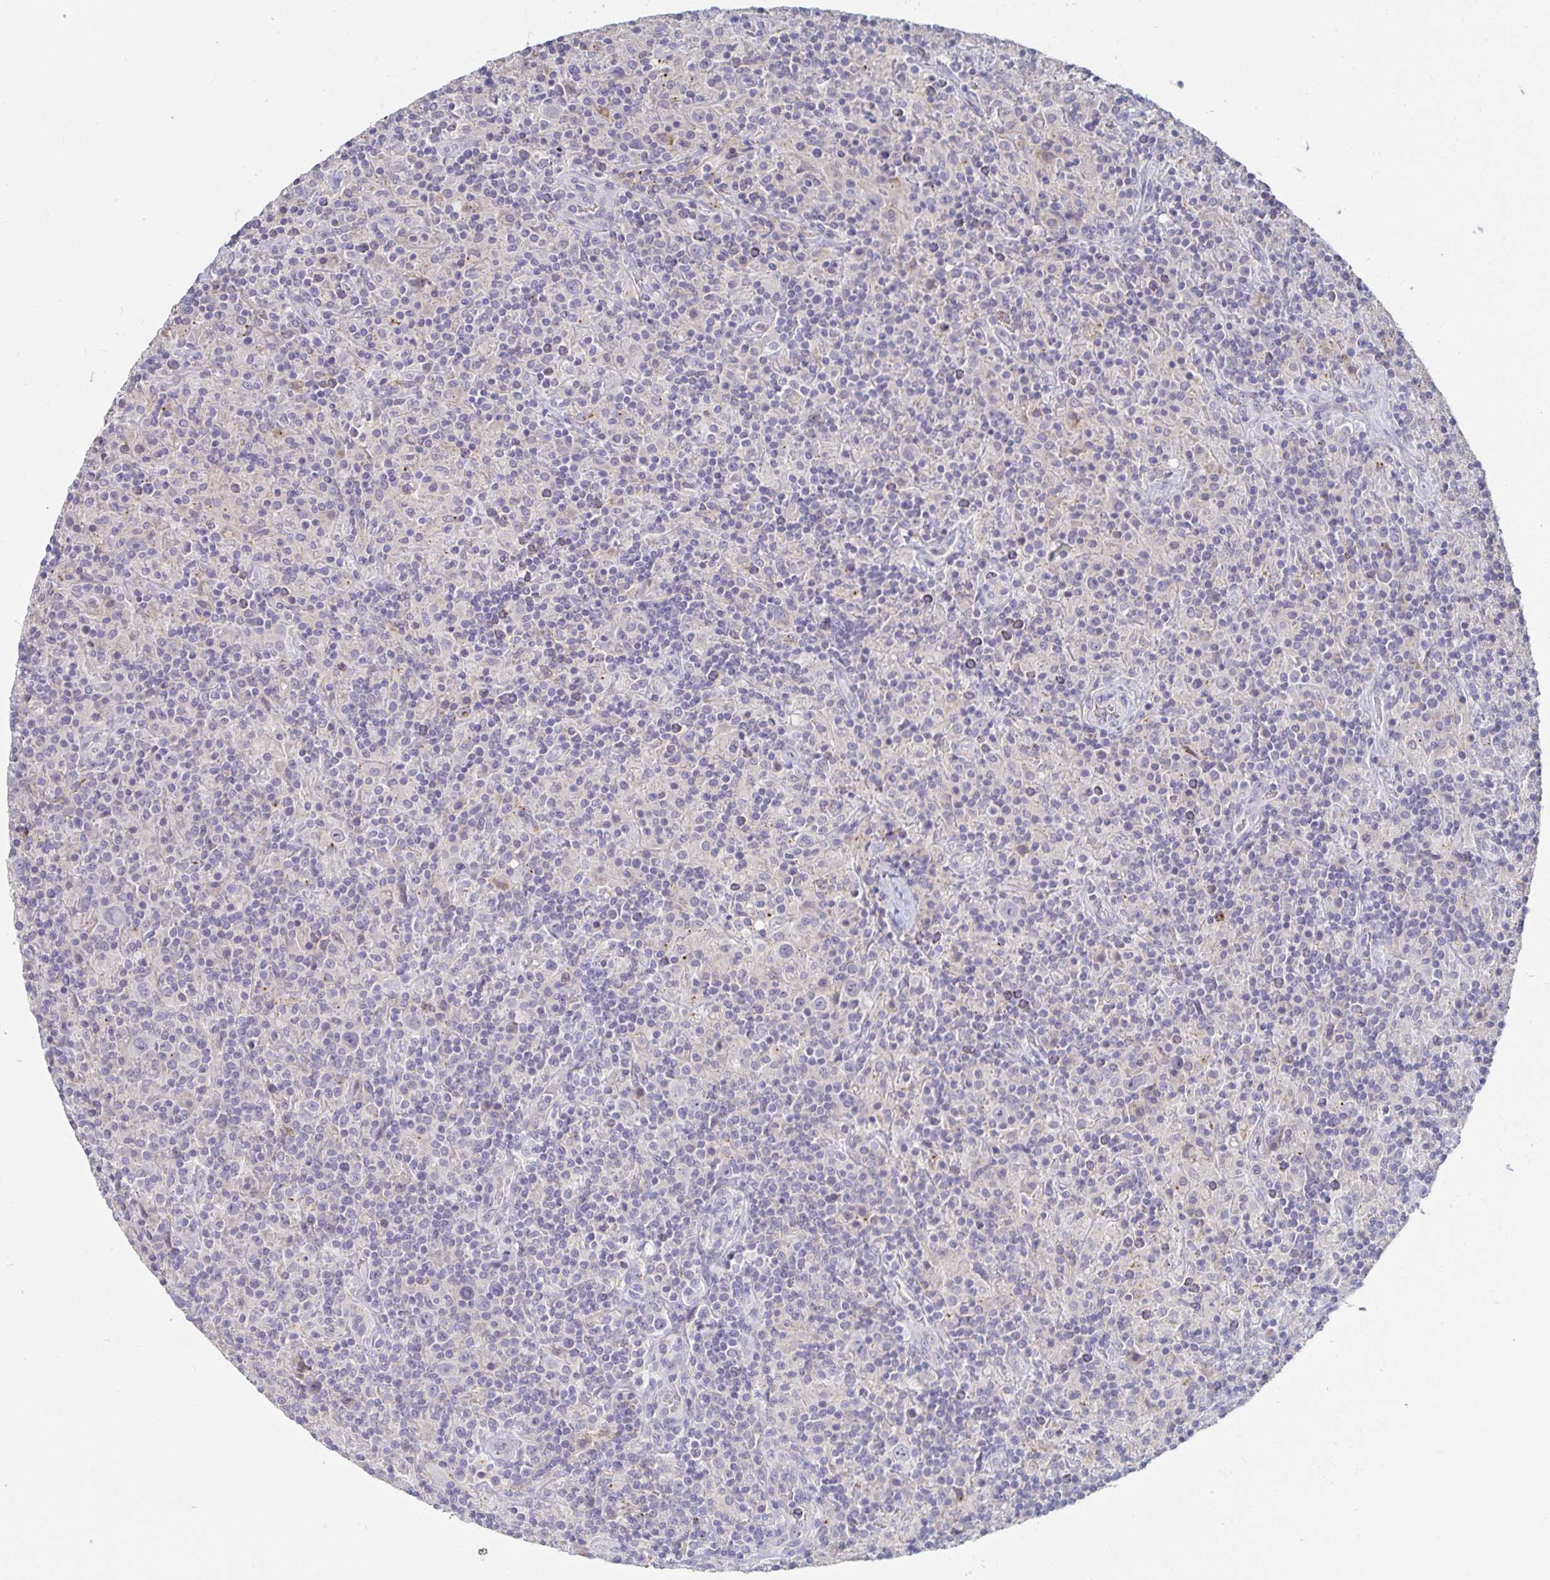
{"staining": {"intensity": "negative", "quantity": "none", "location": "none"}, "tissue": "lymphoma", "cell_type": "Tumor cells", "image_type": "cancer", "snomed": [{"axis": "morphology", "description": "Hodgkin's disease, NOS"}, {"axis": "topography", "description": "Lymph node"}], "caption": "Lymphoma stained for a protein using IHC demonstrates no staining tumor cells.", "gene": "SPPL3", "patient": {"sex": "male", "age": 70}}